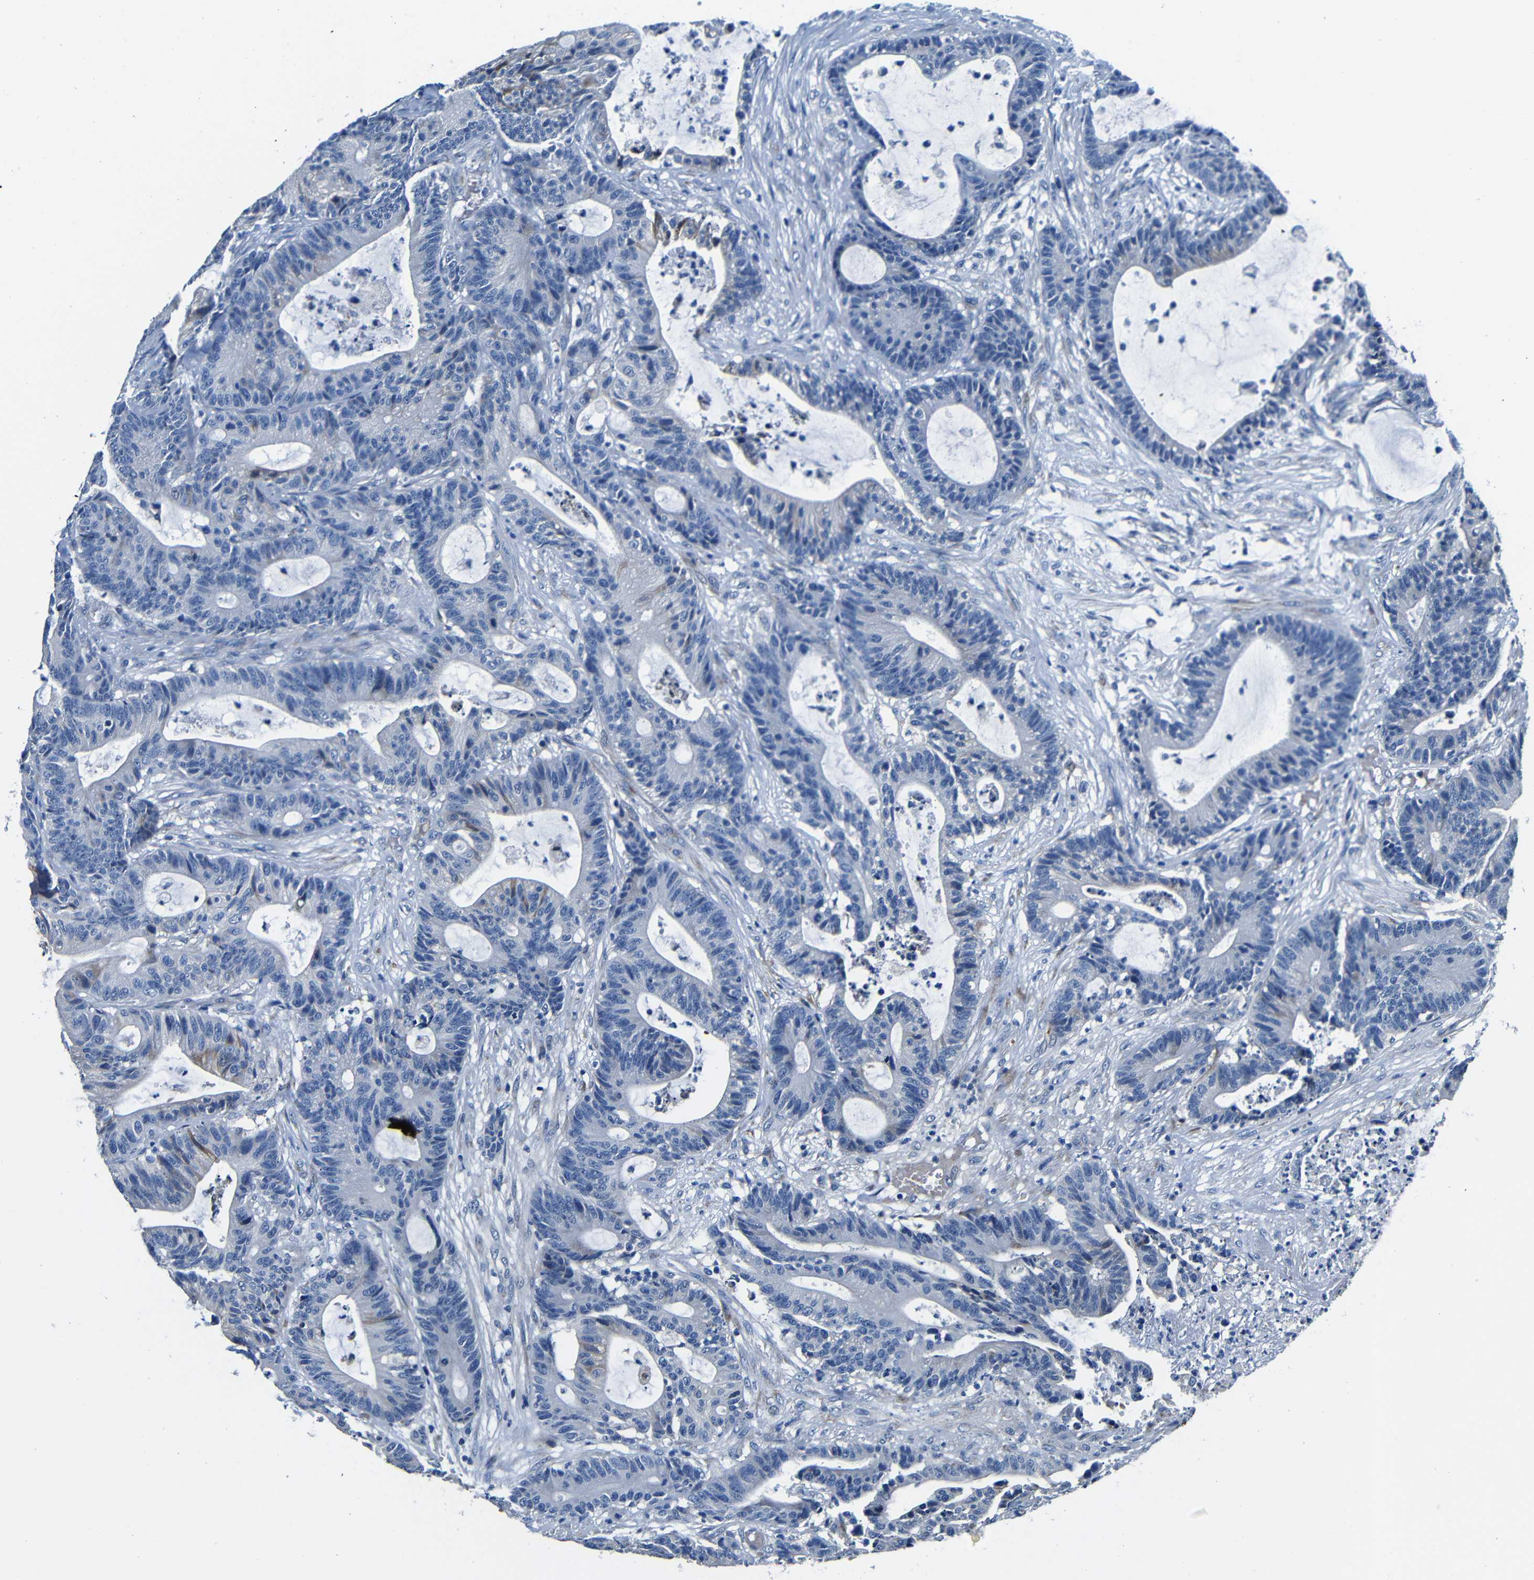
{"staining": {"intensity": "moderate", "quantity": "<25%", "location": "cytoplasmic/membranous"}, "tissue": "colorectal cancer", "cell_type": "Tumor cells", "image_type": "cancer", "snomed": [{"axis": "morphology", "description": "Adenocarcinoma, NOS"}, {"axis": "topography", "description": "Colon"}], "caption": "Immunohistochemical staining of human adenocarcinoma (colorectal) displays moderate cytoplasmic/membranous protein staining in approximately <25% of tumor cells.", "gene": "TNFAIP1", "patient": {"sex": "female", "age": 84}}